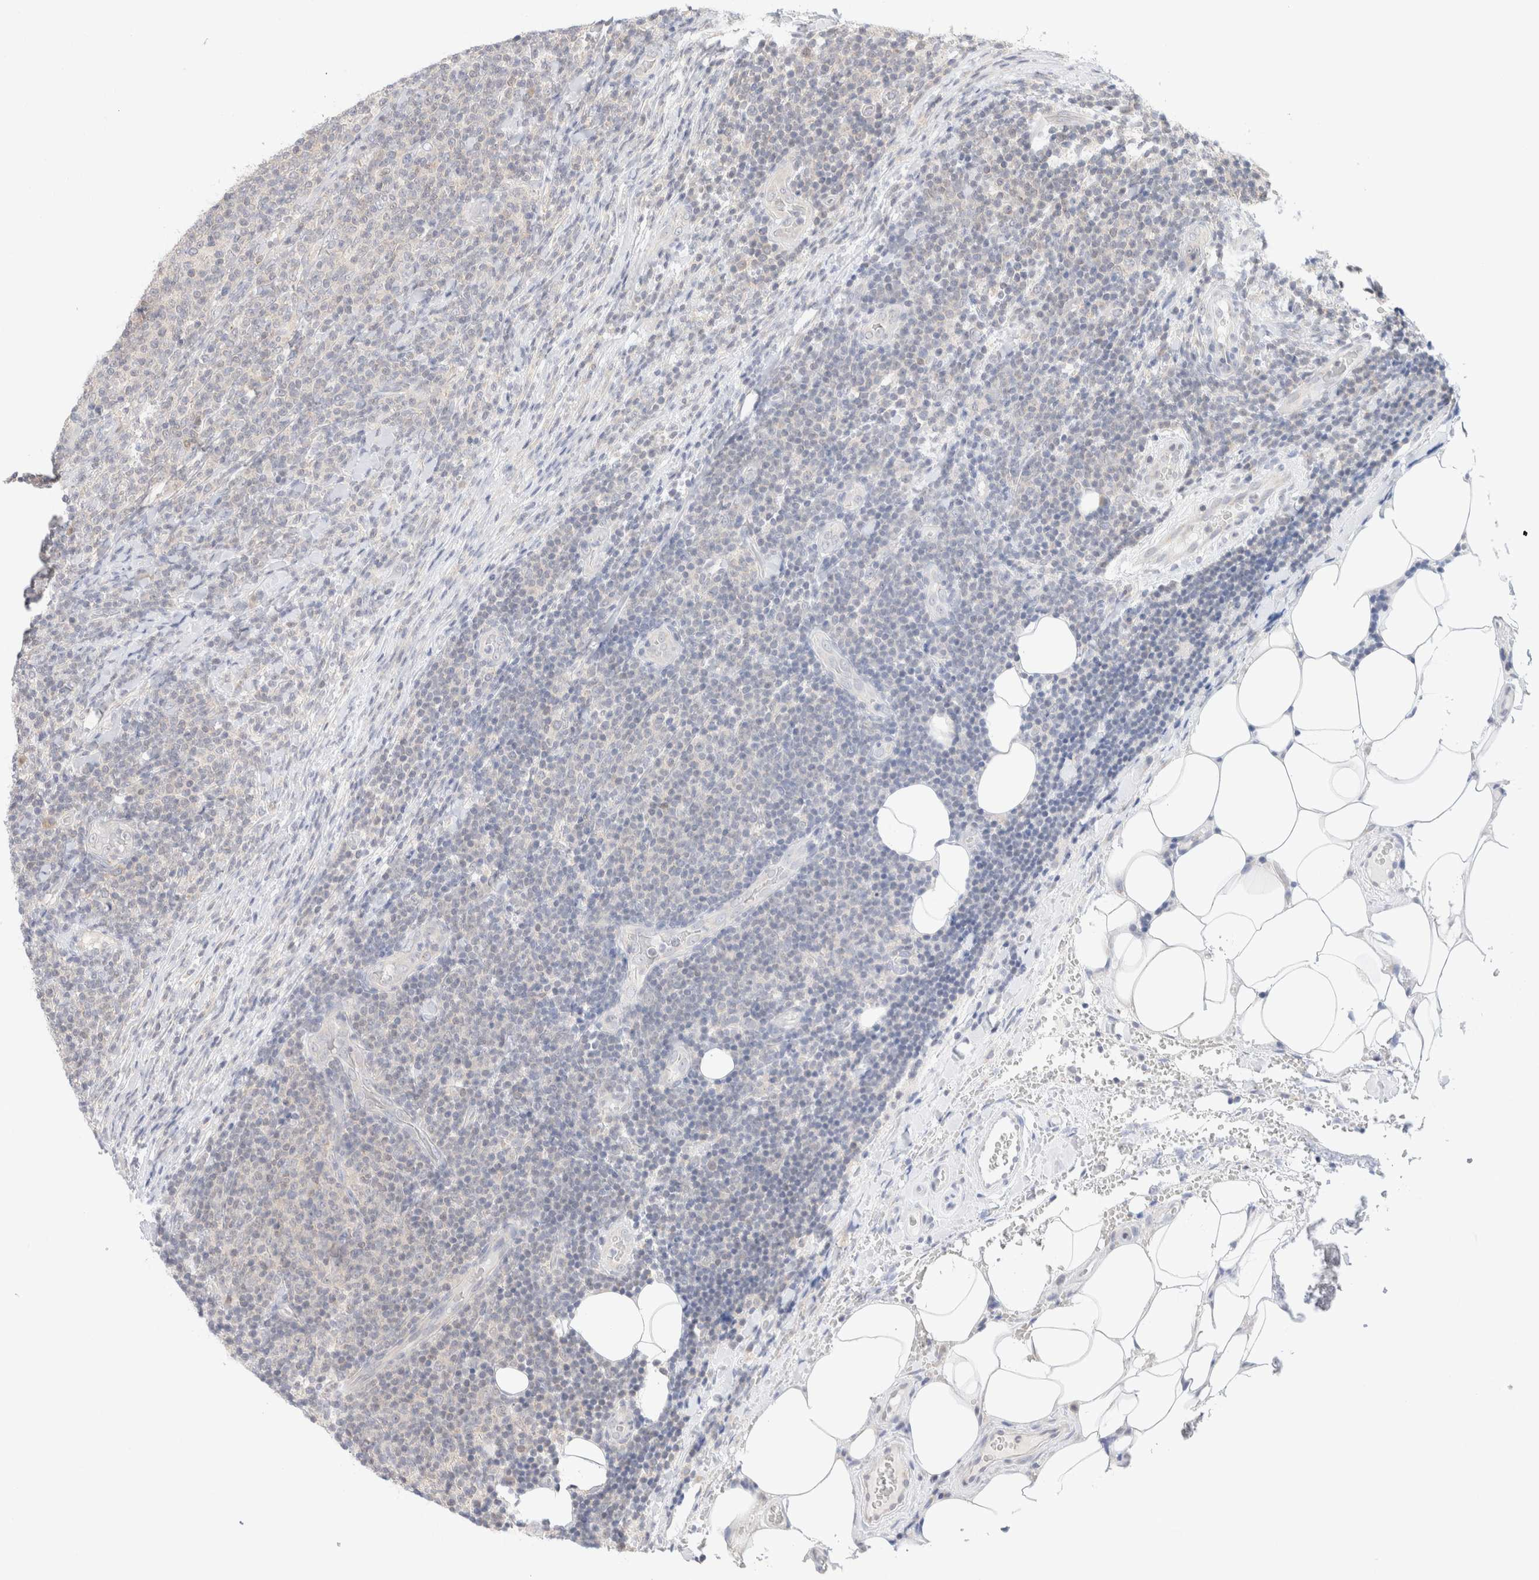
{"staining": {"intensity": "negative", "quantity": "none", "location": "none"}, "tissue": "lymphoma", "cell_type": "Tumor cells", "image_type": "cancer", "snomed": [{"axis": "morphology", "description": "Malignant lymphoma, non-Hodgkin's type, Low grade"}, {"axis": "topography", "description": "Lymph node"}], "caption": "The image shows no staining of tumor cells in malignant lymphoma, non-Hodgkin's type (low-grade).", "gene": "XKR4", "patient": {"sex": "male", "age": 66}}